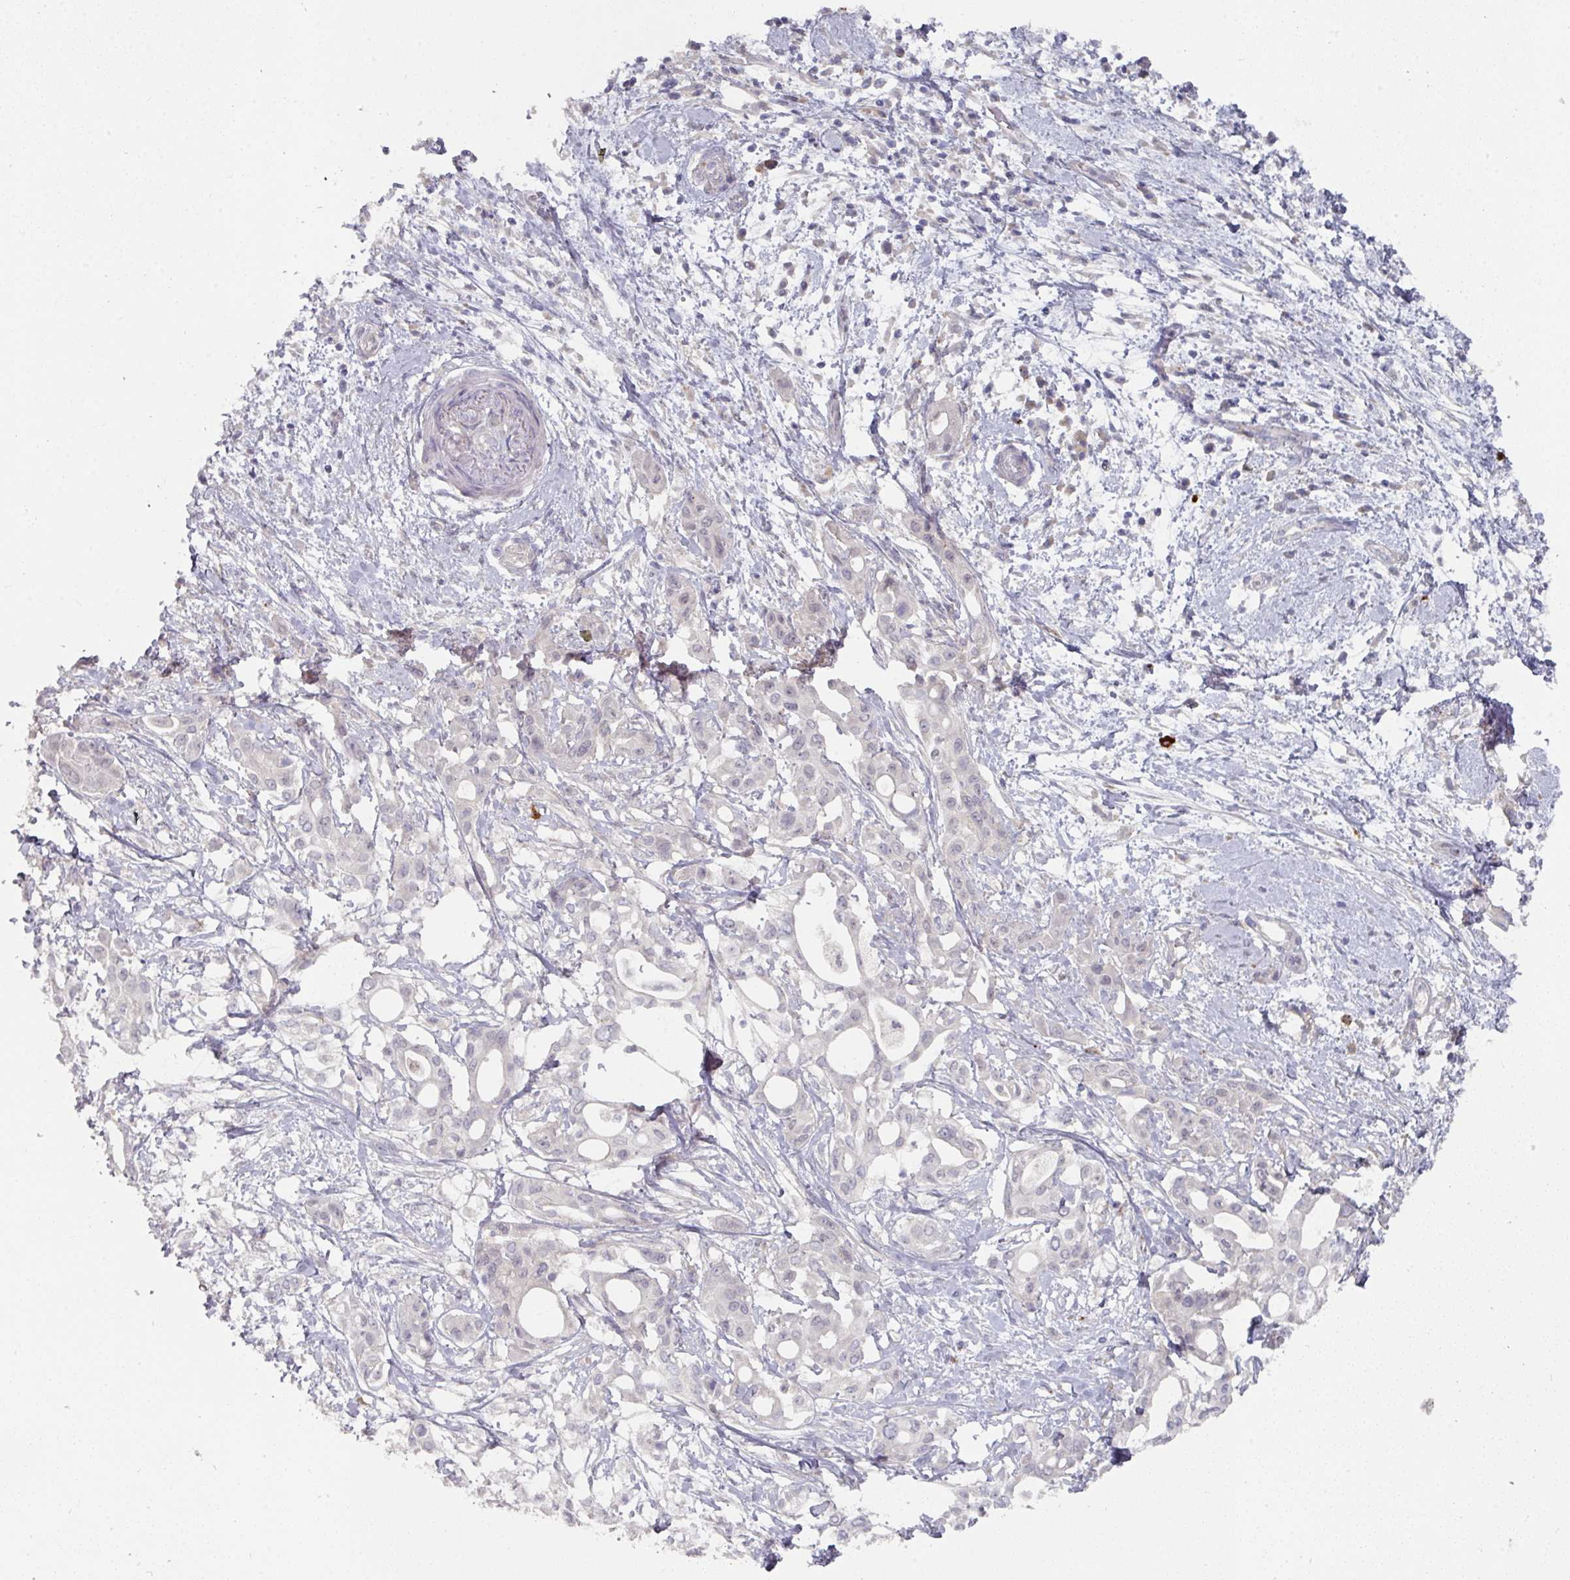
{"staining": {"intensity": "negative", "quantity": "none", "location": "none"}, "tissue": "pancreatic cancer", "cell_type": "Tumor cells", "image_type": "cancer", "snomed": [{"axis": "morphology", "description": "Adenocarcinoma, NOS"}, {"axis": "topography", "description": "Pancreas"}], "caption": "This is a micrograph of immunohistochemistry staining of pancreatic adenocarcinoma, which shows no expression in tumor cells.", "gene": "NT5C1A", "patient": {"sex": "female", "age": 68}}